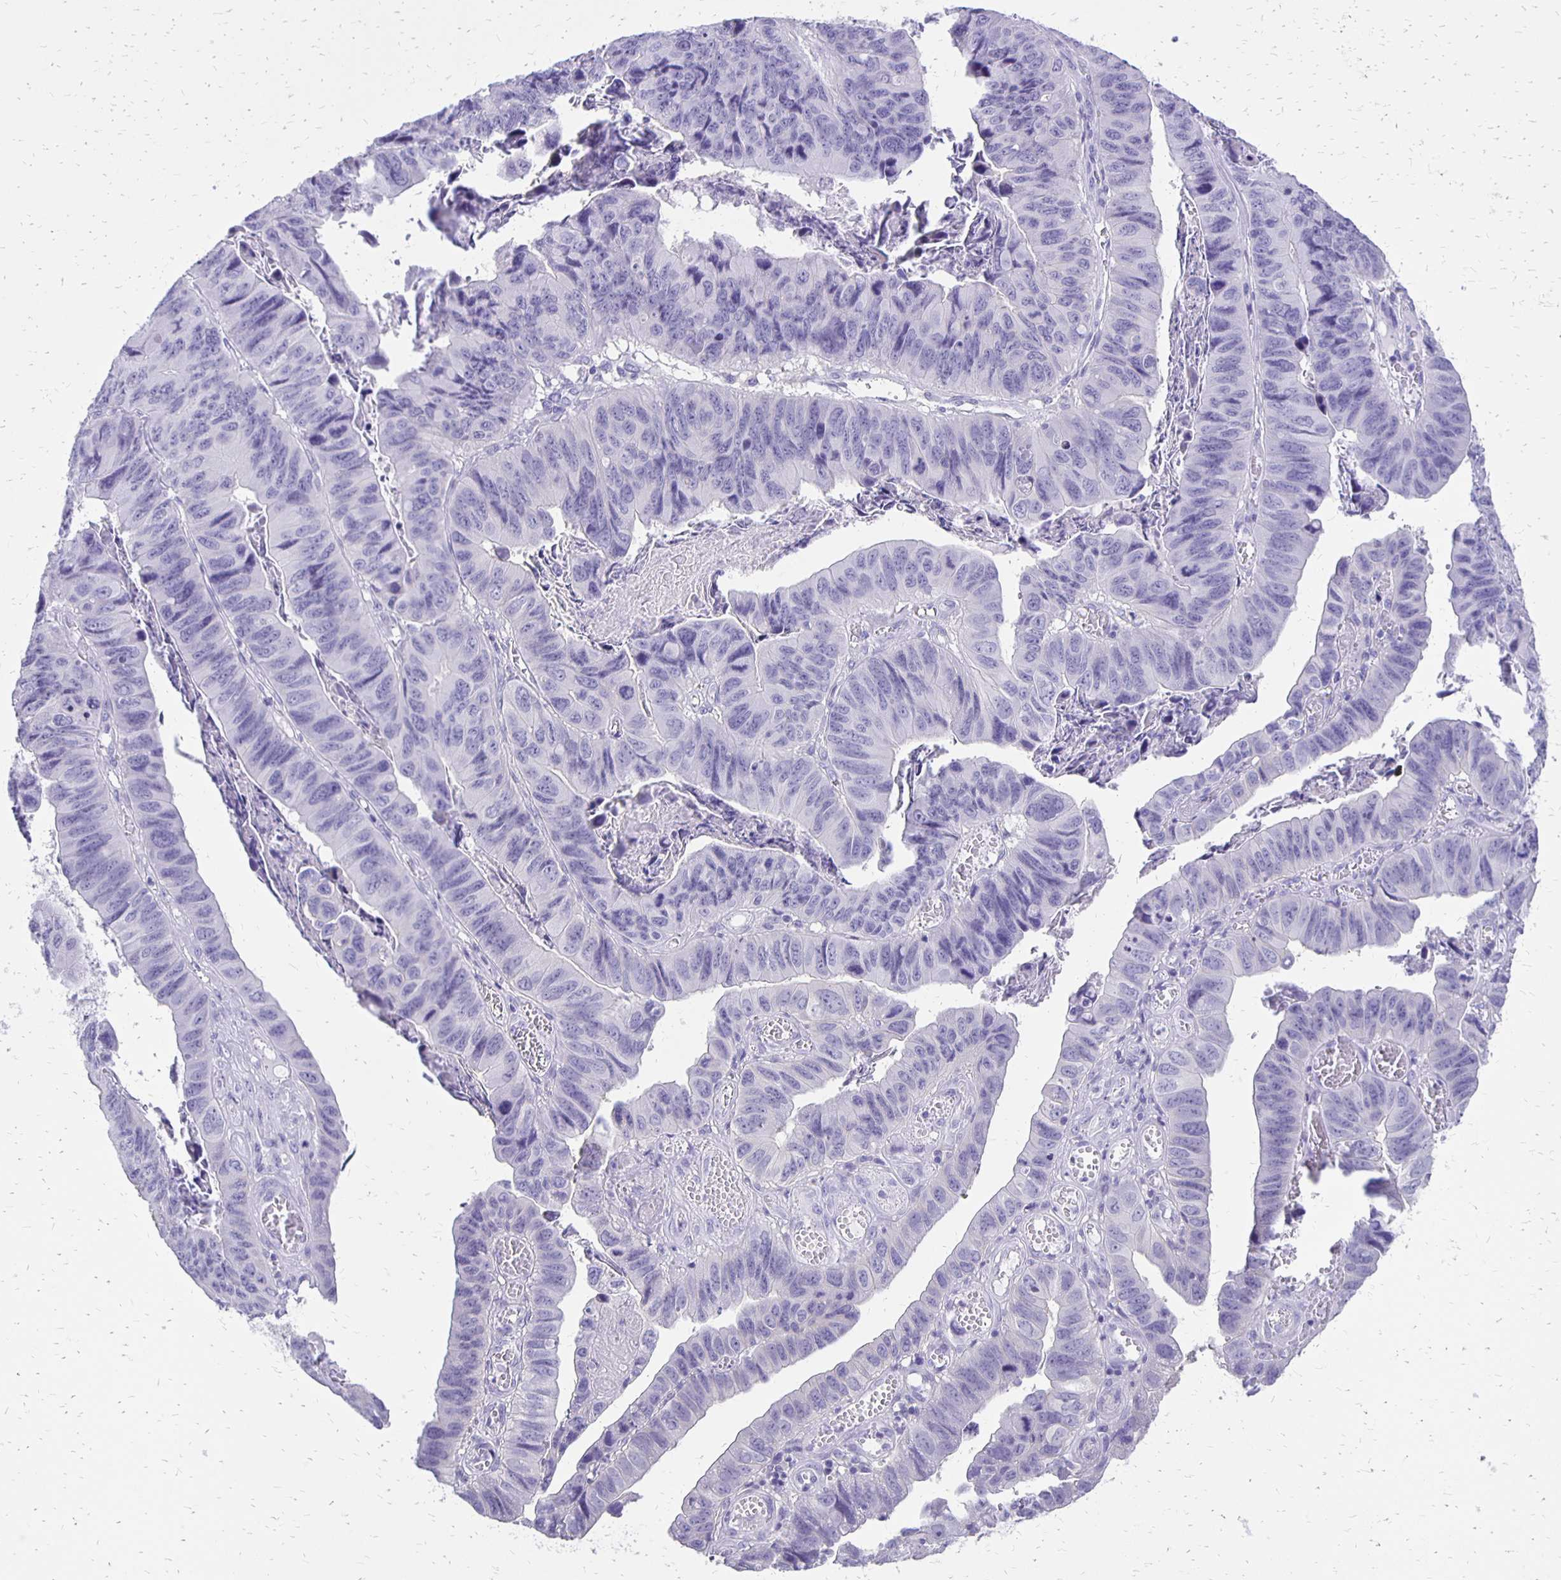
{"staining": {"intensity": "negative", "quantity": "none", "location": "none"}, "tissue": "stomach cancer", "cell_type": "Tumor cells", "image_type": "cancer", "snomed": [{"axis": "morphology", "description": "Adenocarcinoma, NOS"}, {"axis": "topography", "description": "Stomach, lower"}], "caption": "Photomicrograph shows no significant protein staining in tumor cells of stomach adenocarcinoma.", "gene": "ANKRD45", "patient": {"sex": "male", "age": 77}}